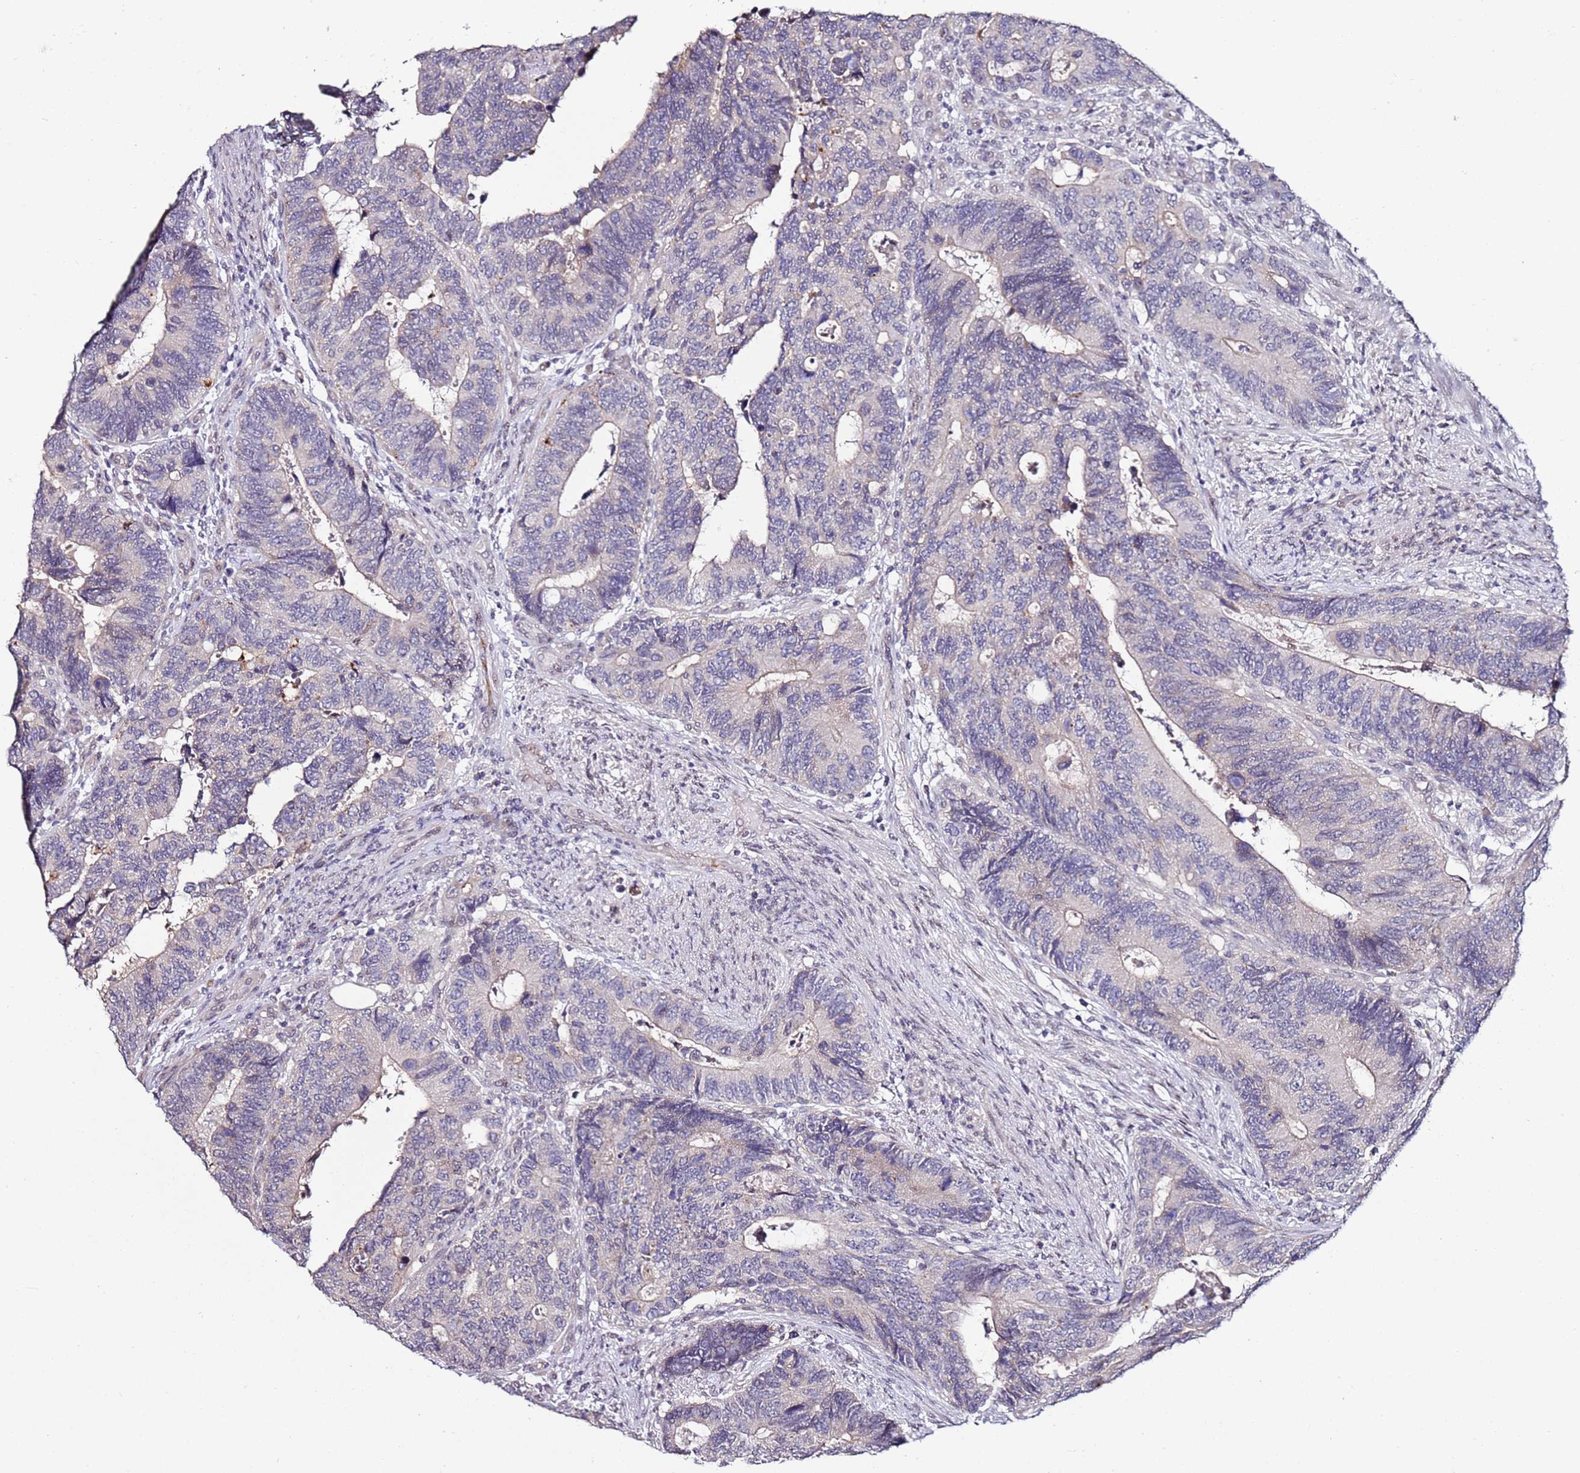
{"staining": {"intensity": "negative", "quantity": "none", "location": "none"}, "tissue": "colorectal cancer", "cell_type": "Tumor cells", "image_type": "cancer", "snomed": [{"axis": "morphology", "description": "Adenocarcinoma, NOS"}, {"axis": "topography", "description": "Colon"}], "caption": "A photomicrograph of adenocarcinoma (colorectal) stained for a protein exhibits no brown staining in tumor cells. The staining is performed using DAB (3,3'-diaminobenzidine) brown chromogen with nuclei counter-stained in using hematoxylin.", "gene": "DUSP28", "patient": {"sex": "male", "age": 87}}